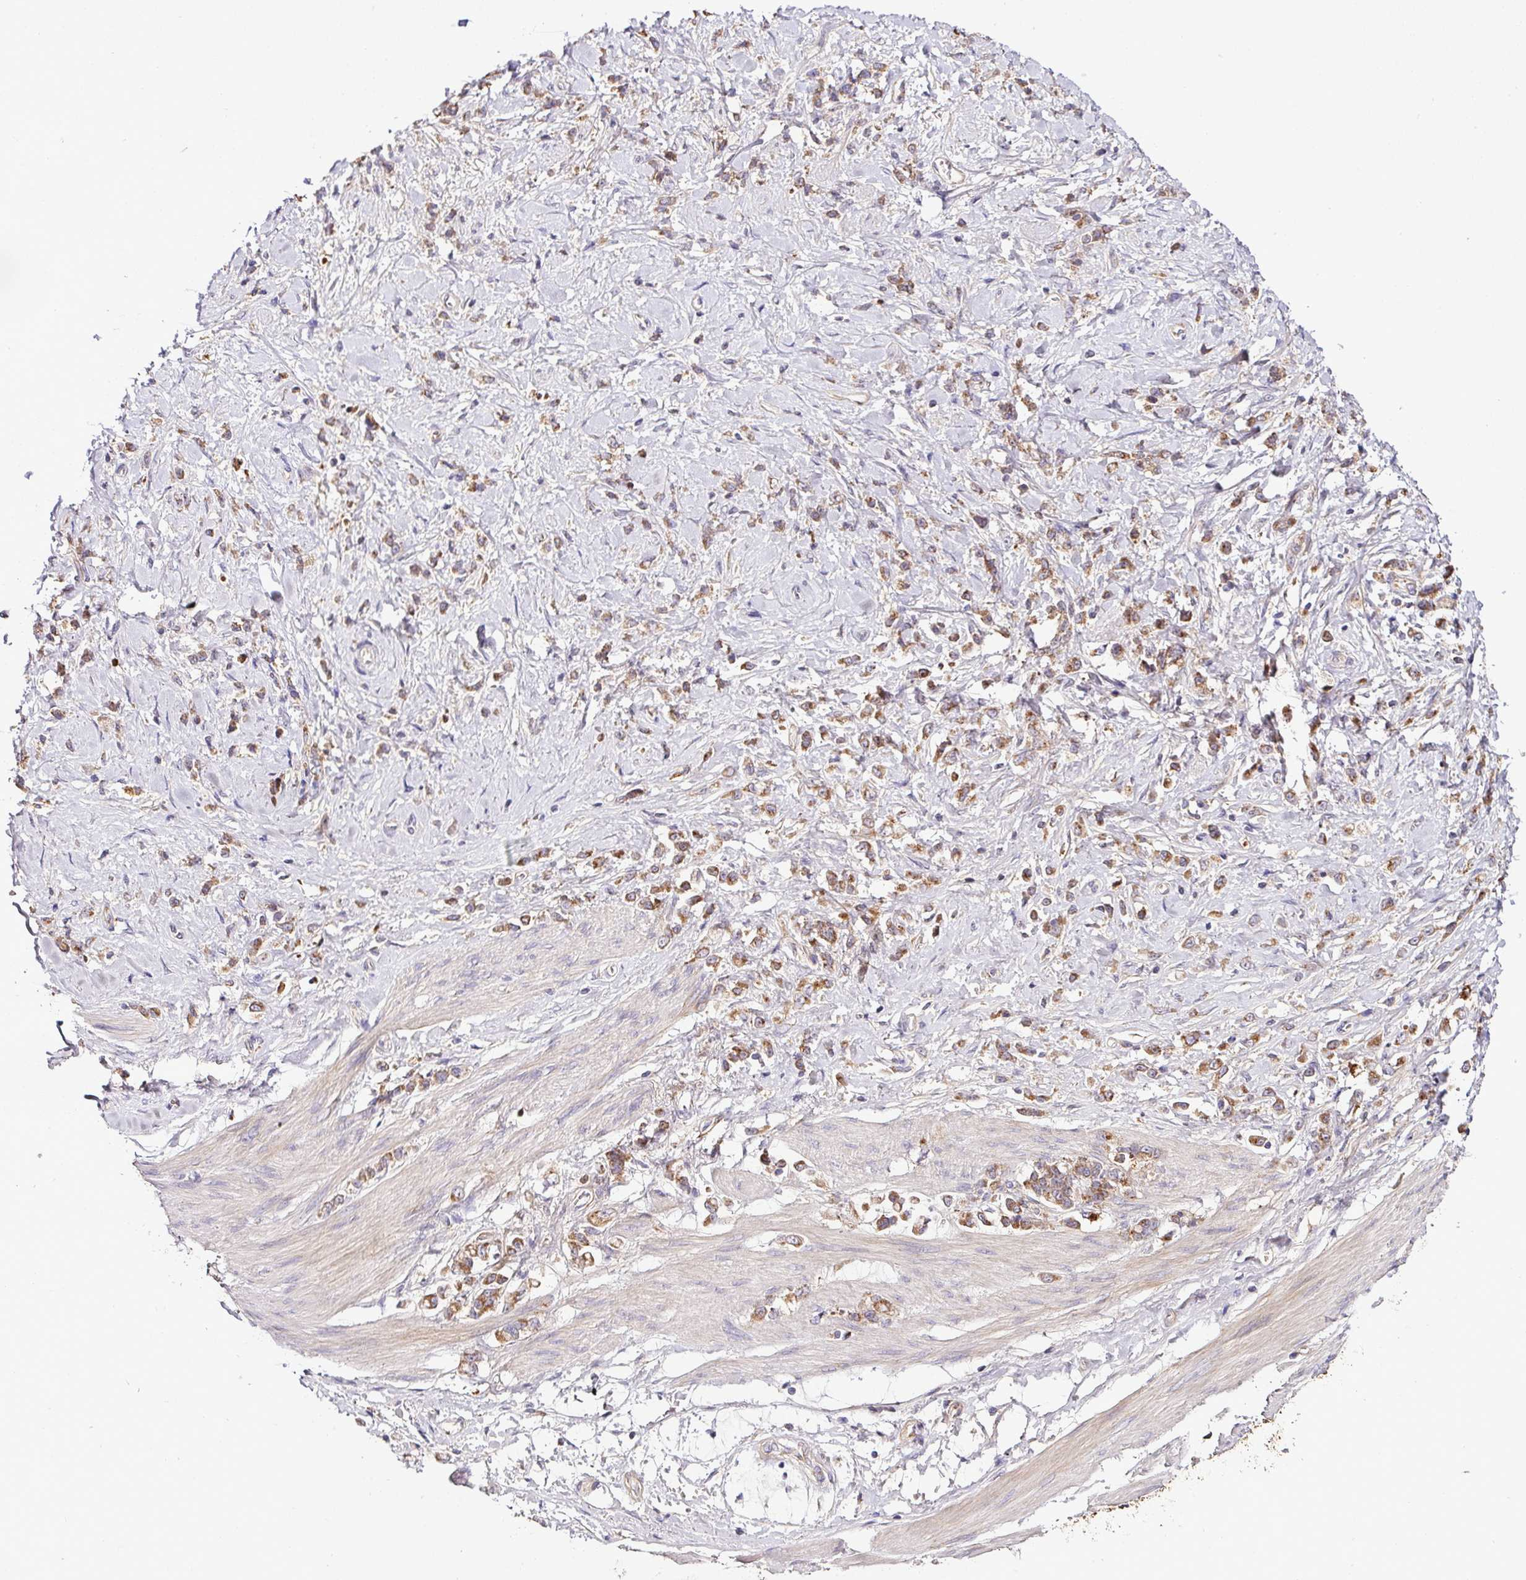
{"staining": {"intensity": "moderate", "quantity": ">75%", "location": "cytoplasmic/membranous"}, "tissue": "stomach cancer", "cell_type": "Tumor cells", "image_type": "cancer", "snomed": [{"axis": "morphology", "description": "Adenocarcinoma, NOS"}, {"axis": "topography", "description": "Stomach"}], "caption": "IHC photomicrograph of neoplastic tissue: human stomach cancer stained using immunohistochemistry demonstrates medium levels of moderate protein expression localized specifically in the cytoplasmic/membranous of tumor cells, appearing as a cytoplasmic/membranous brown color.", "gene": "CPD", "patient": {"sex": "female", "age": 60}}